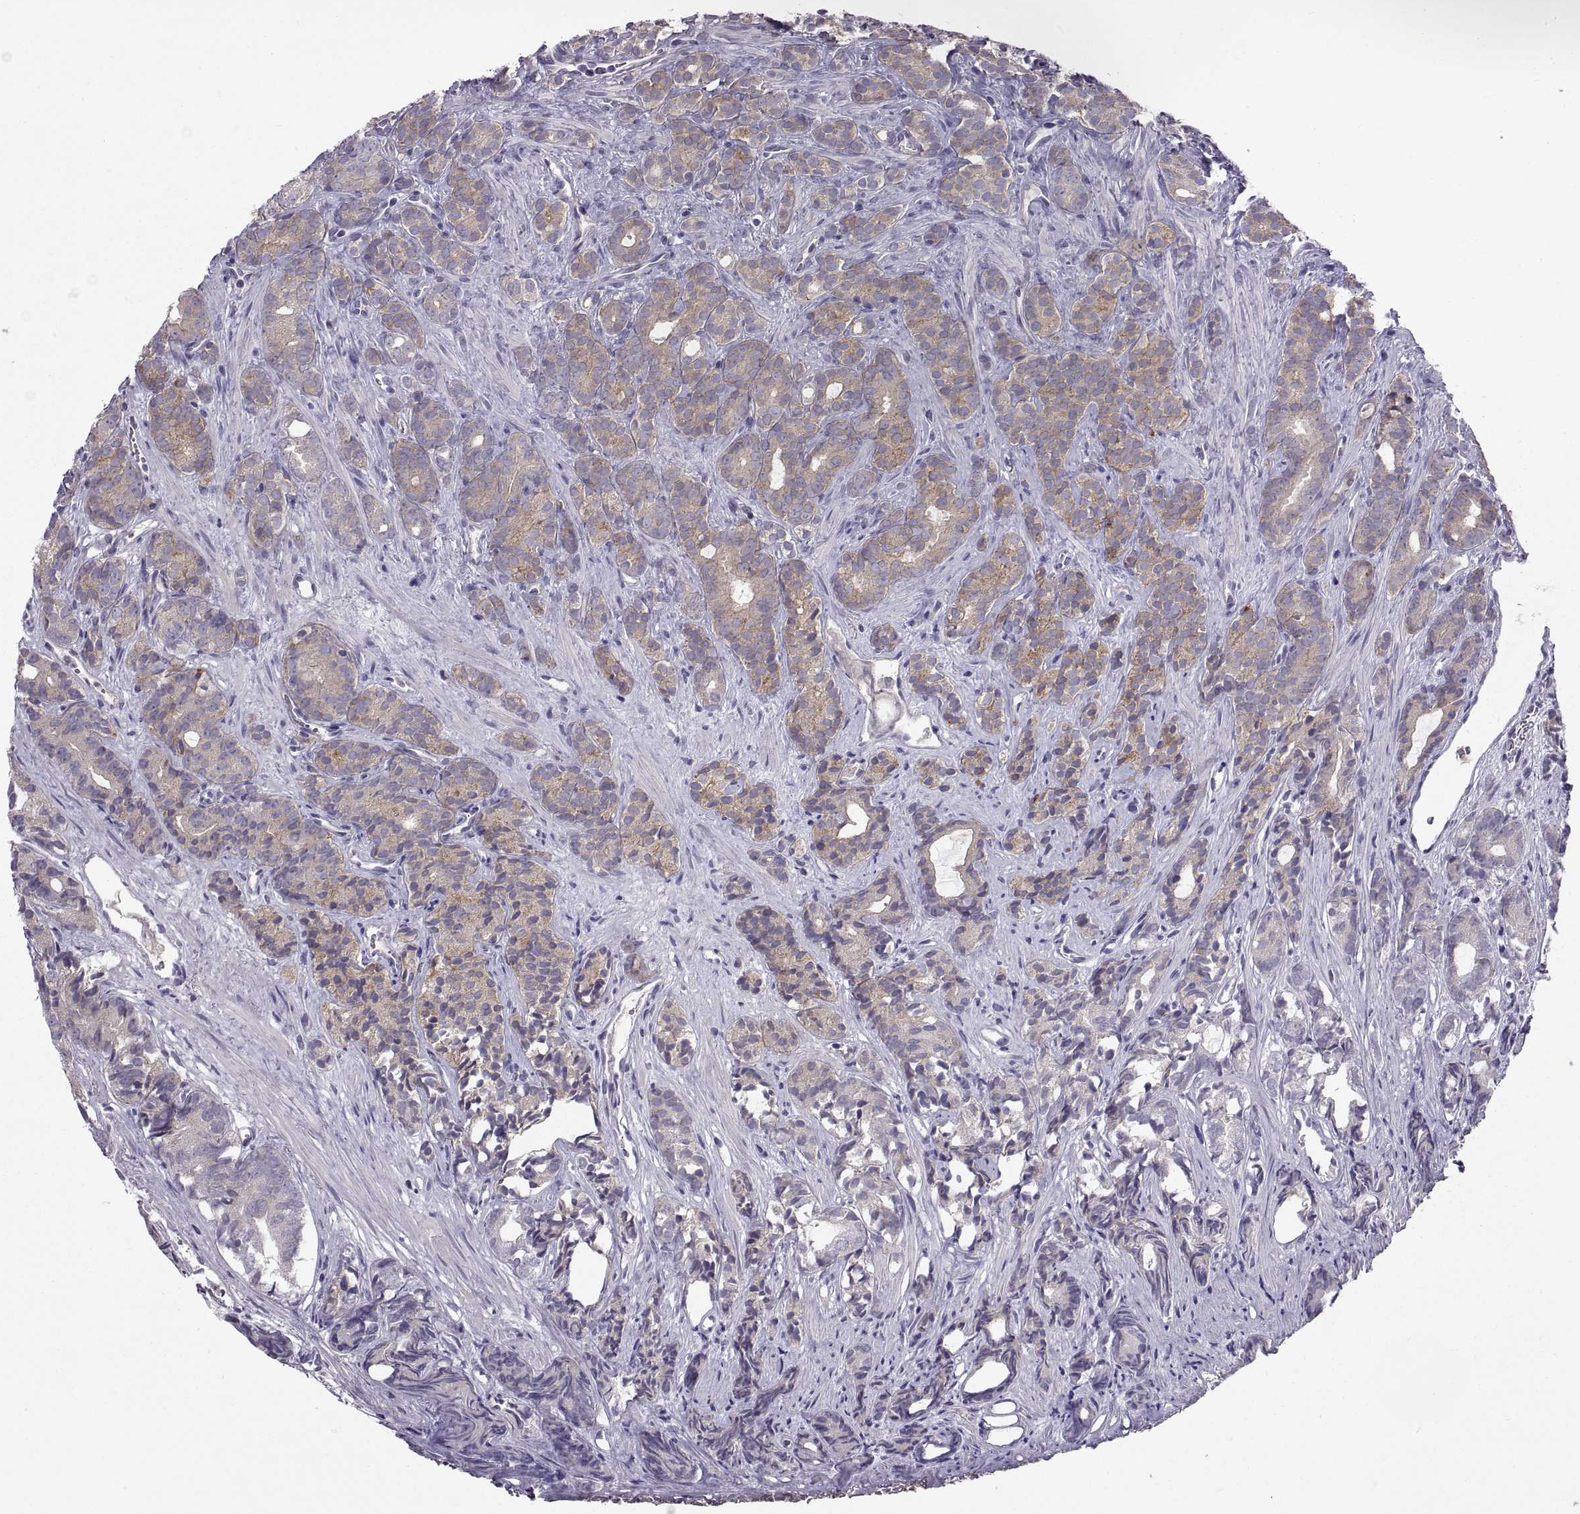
{"staining": {"intensity": "weak", "quantity": "25%-75%", "location": "cytoplasmic/membranous"}, "tissue": "prostate cancer", "cell_type": "Tumor cells", "image_type": "cancer", "snomed": [{"axis": "morphology", "description": "Adenocarcinoma, High grade"}, {"axis": "topography", "description": "Prostate"}], "caption": "Immunohistochemistry staining of prostate cancer, which displays low levels of weak cytoplasmic/membranous staining in approximately 25%-75% of tumor cells indicating weak cytoplasmic/membranous protein expression. The staining was performed using DAB (brown) for protein detection and nuclei were counterstained in hematoxylin (blue).", "gene": "ARSL", "patient": {"sex": "male", "age": 84}}